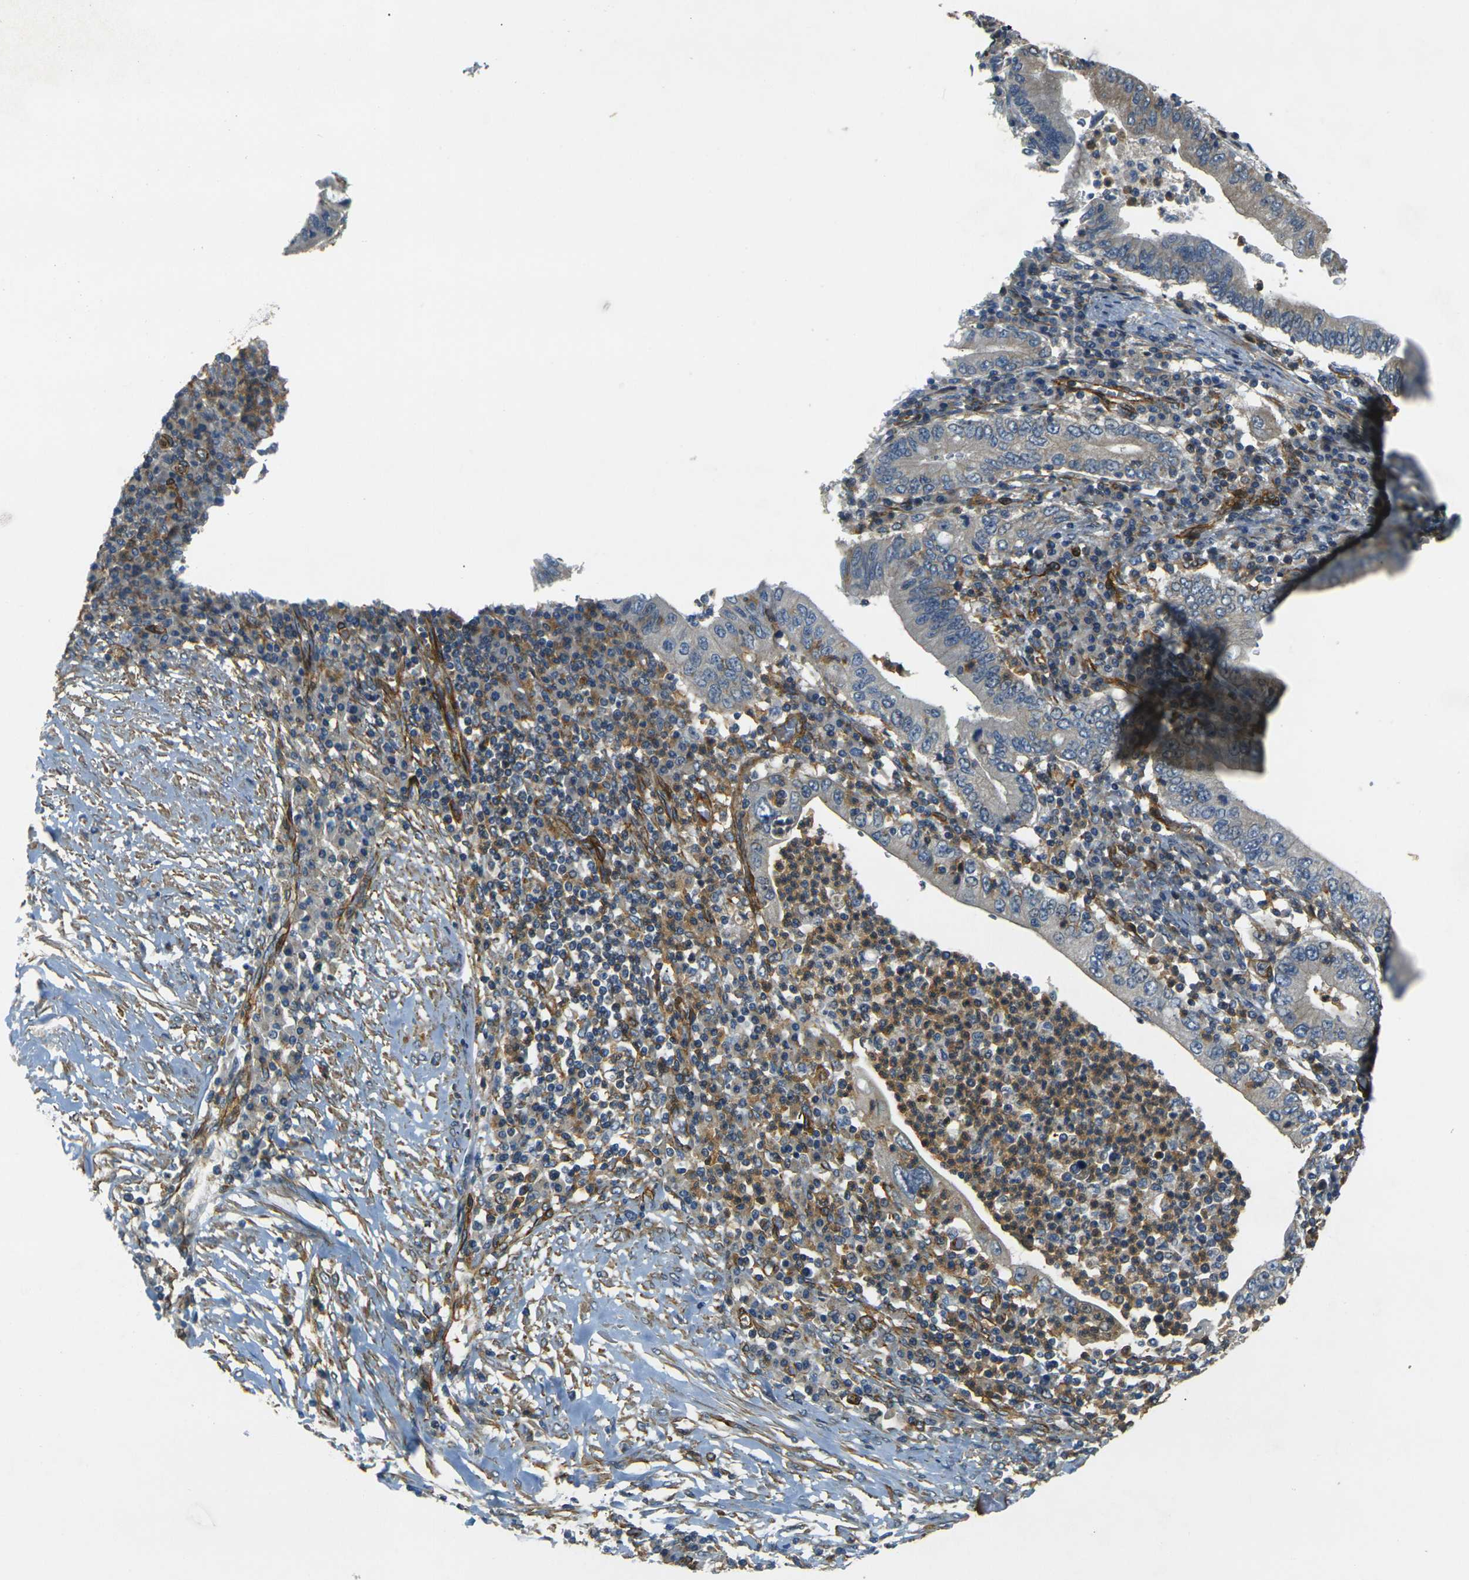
{"staining": {"intensity": "negative", "quantity": "none", "location": "none"}, "tissue": "stomach cancer", "cell_type": "Tumor cells", "image_type": "cancer", "snomed": [{"axis": "morphology", "description": "Normal tissue, NOS"}, {"axis": "morphology", "description": "Adenocarcinoma, NOS"}, {"axis": "topography", "description": "Esophagus"}, {"axis": "topography", "description": "Stomach, upper"}, {"axis": "topography", "description": "Peripheral nerve tissue"}], "caption": "This is a histopathology image of IHC staining of stomach cancer, which shows no staining in tumor cells.", "gene": "EPHA7", "patient": {"sex": "male", "age": 62}}